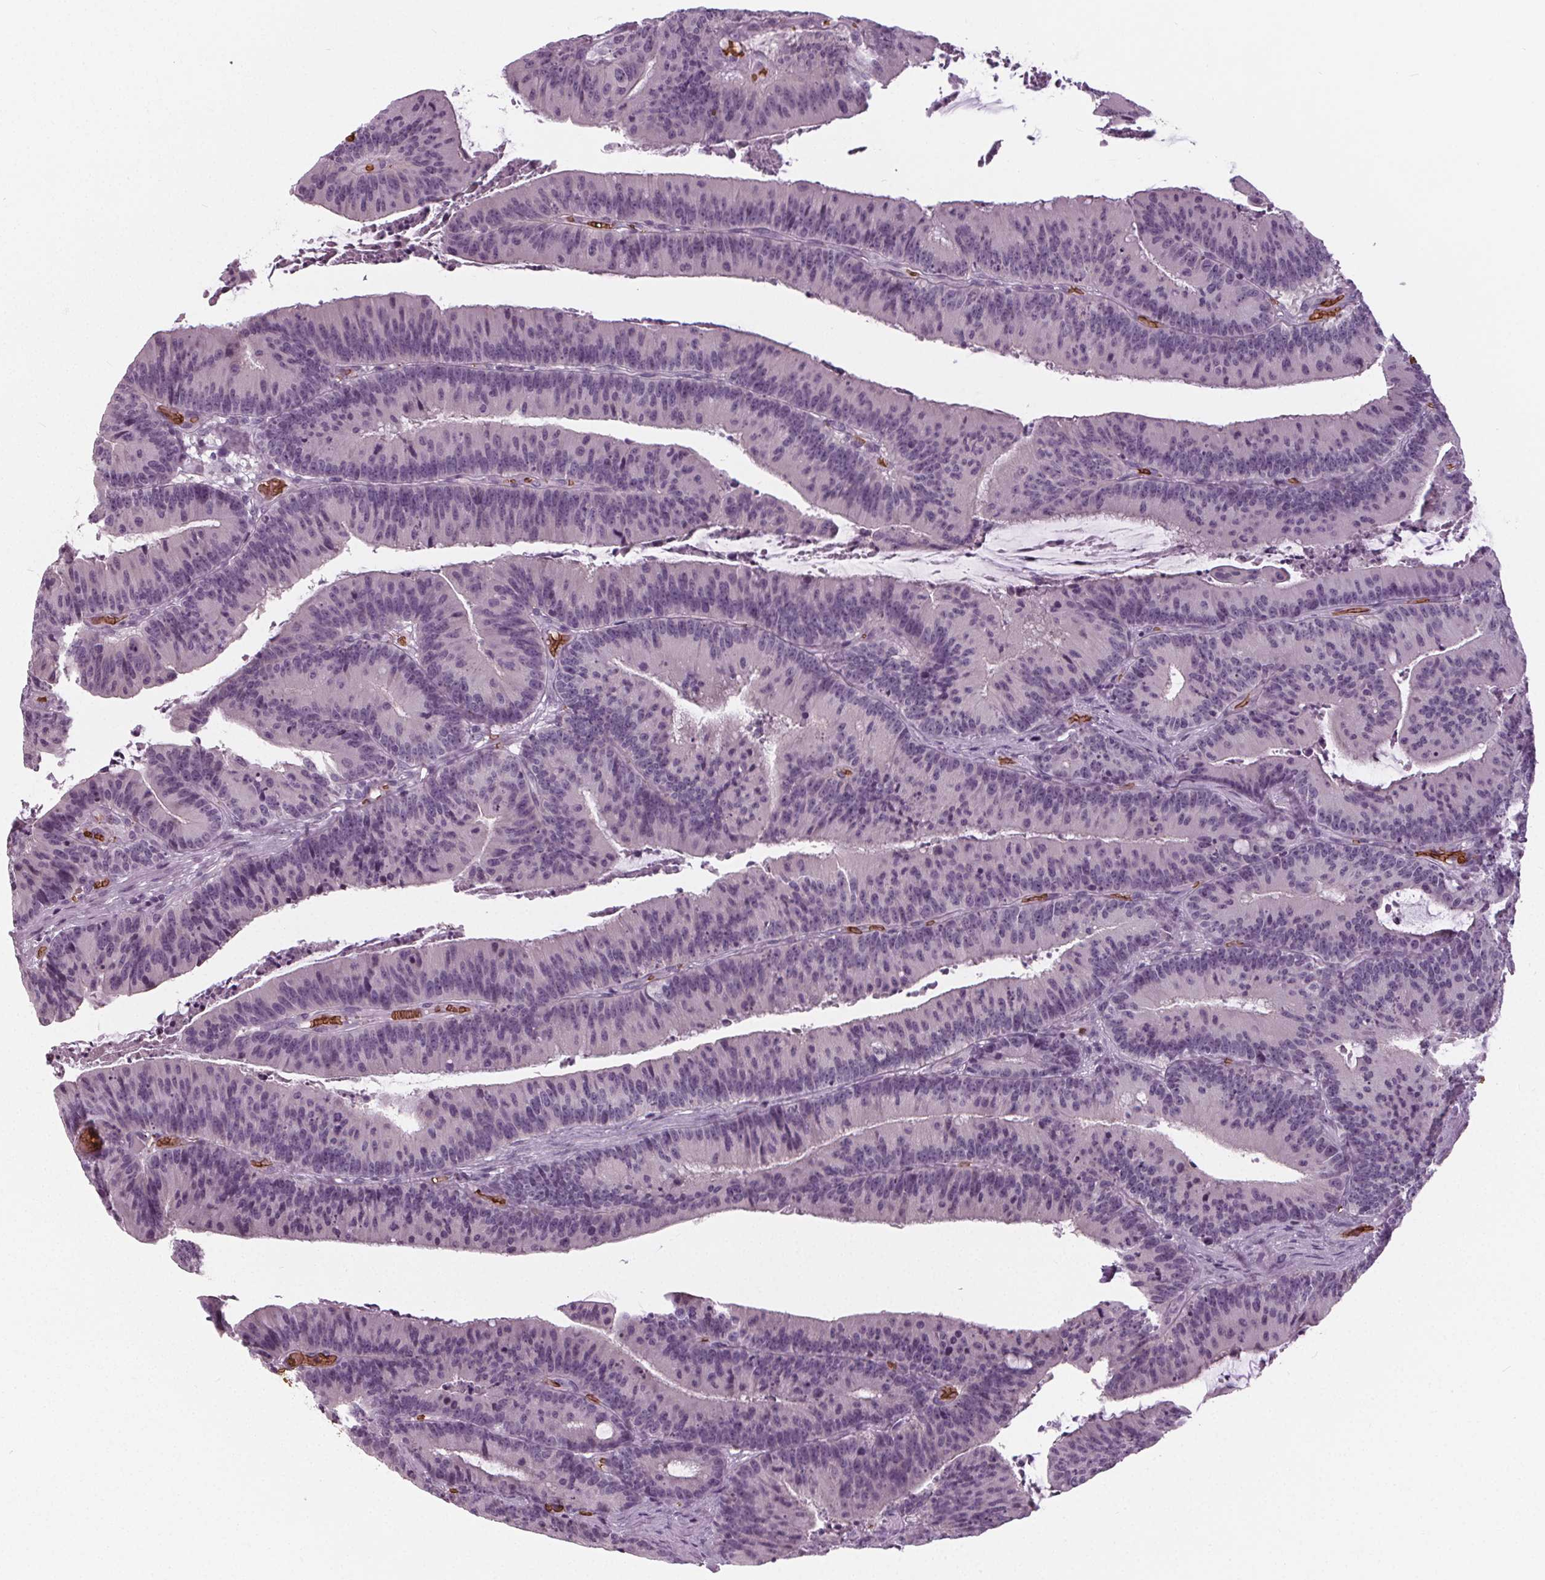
{"staining": {"intensity": "negative", "quantity": "none", "location": "none"}, "tissue": "colorectal cancer", "cell_type": "Tumor cells", "image_type": "cancer", "snomed": [{"axis": "morphology", "description": "Adenocarcinoma, NOS"}, {"axis": "topography", "description": "Colon"}], "caption": "Immunohistochemical staining of human adenocarcinoma (colorectal) displays no significant positivity in tumor cells. (Brightfield microscopy of DAB IHC at high magnification).", "gene": "SLC4A1", "patient": {"sex": "female", "age": 78}}